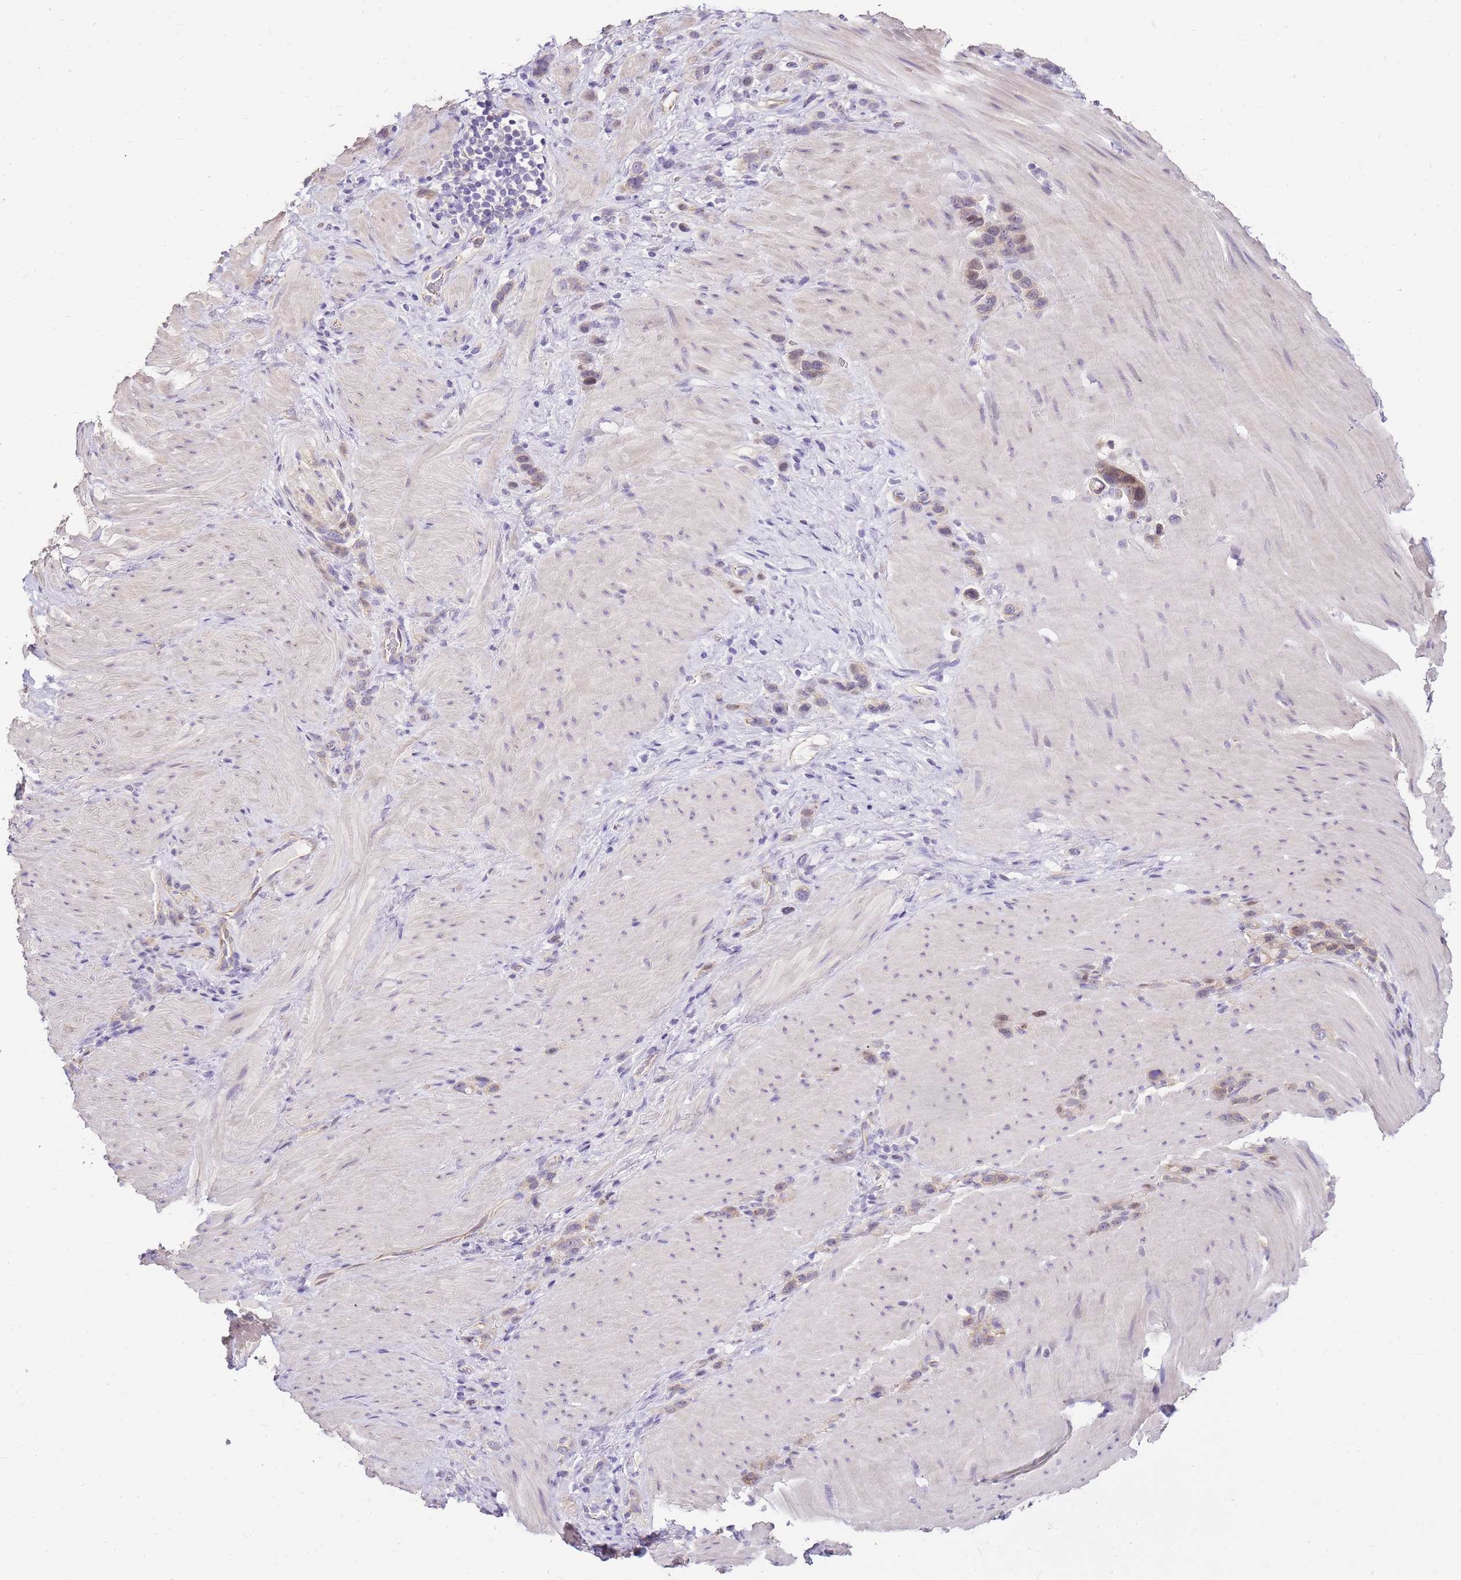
{"staining": {"intensity": "weak", "quantity": "<25%", "location": "cytoplasmic/membranous"}, "tissue": "stomach cancer", "cell_type": "Tumor cells", "image_type": "cancer", "snomed": [{"axis": "morphology", "description": "Adenocarcinoma, NOS"}, {"axis": "topography", "description": "Stomach"}], "caption": "Protein analysis of stomach cancer (adenocarcinoma) exhibits no significant staining in tumor cells.", "gene": "CLBA1", "patient": {"sex": "female", "age": 65}}